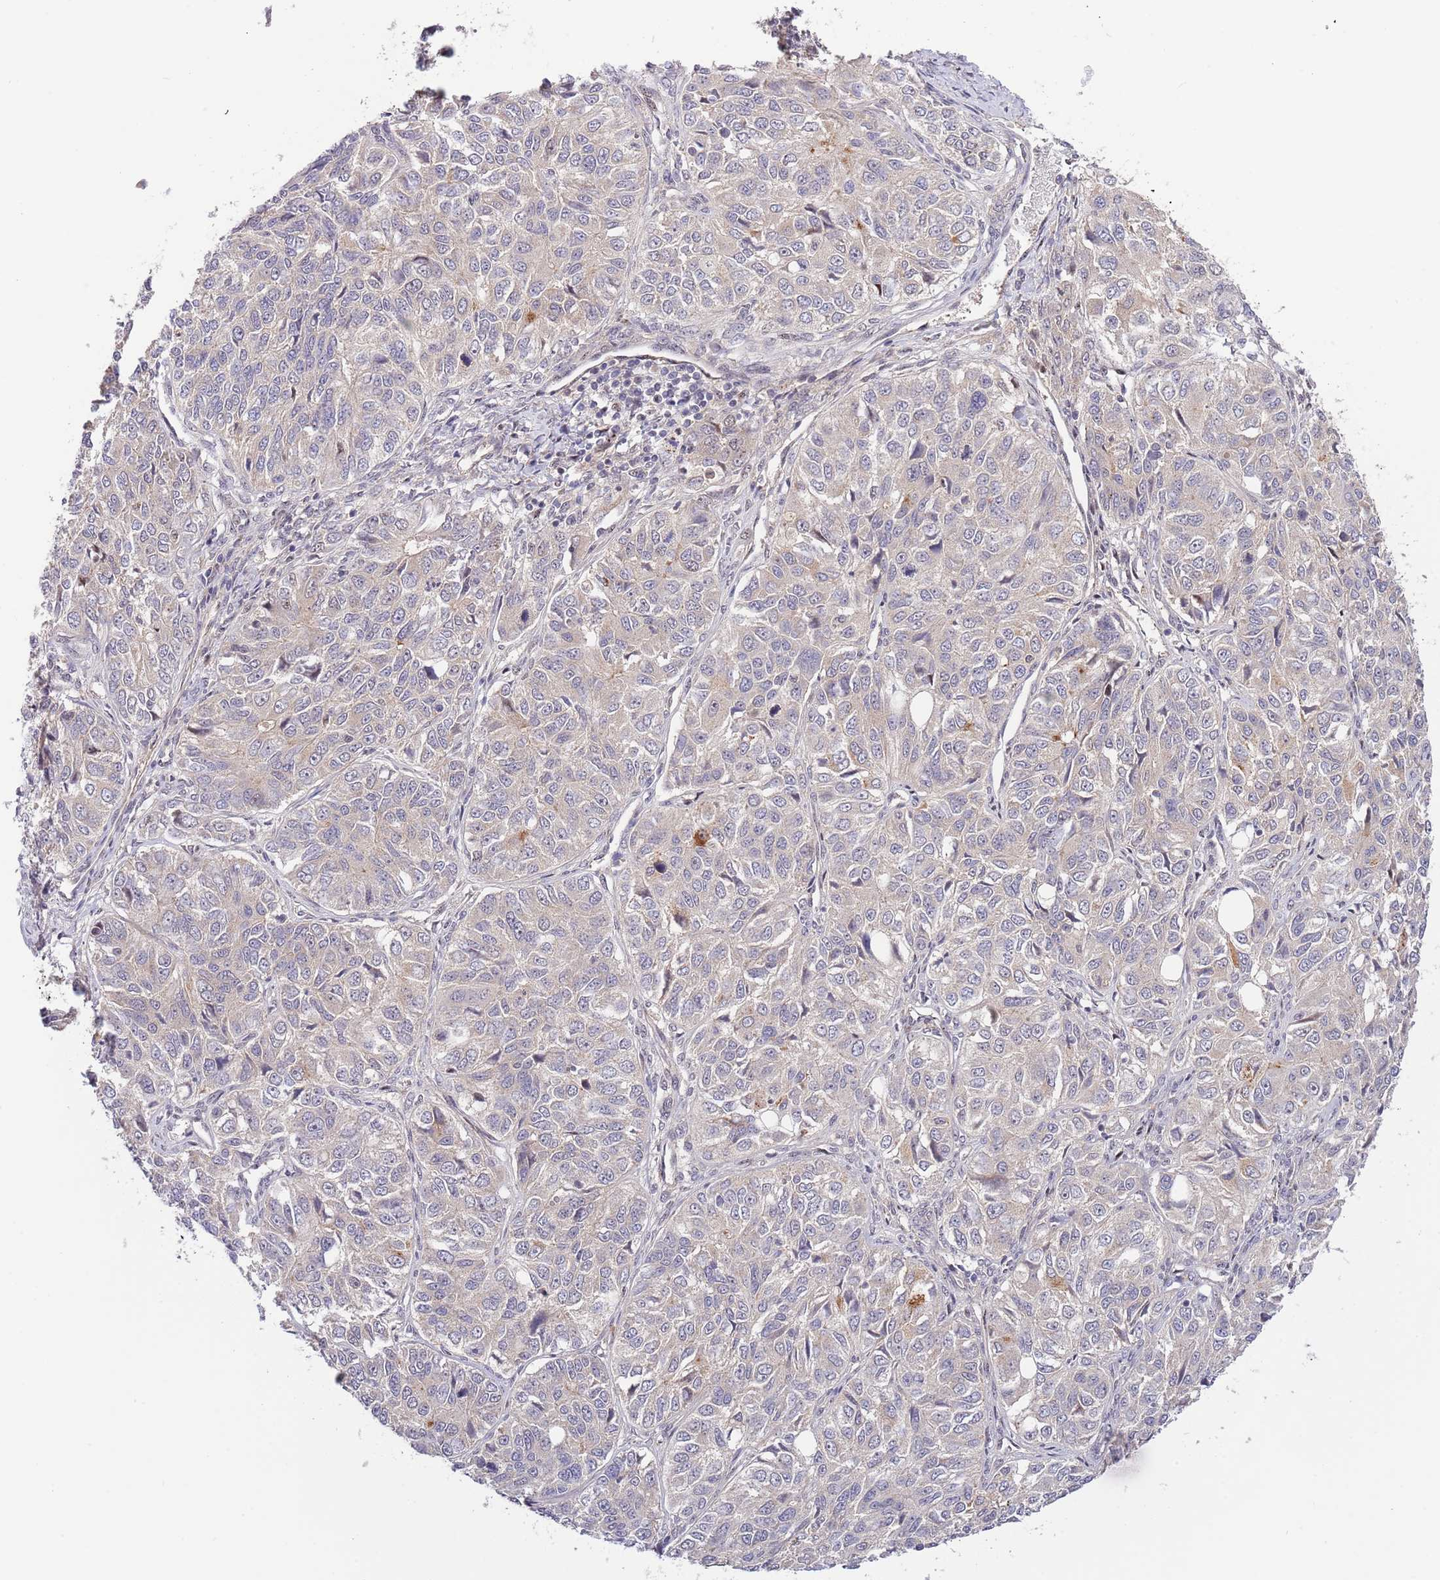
{"staining": {"intensity": "negative", "quantity": "none", "location": "none"}, "tissue": "ovarian cancer", "cell_type": "Tumor cells", "image_type": "cancer", "snomed": [{"axis": "morphology", "description": "Carcinoma, endometroid"}, {"axis": "topography", "description": "Ovary"}], "caption": "Tumor cells are negative for protein expression in human ovarian endometroid carcinoma.", "gene": "PRR16", "patient": {"sex": "female", "age": 51}}